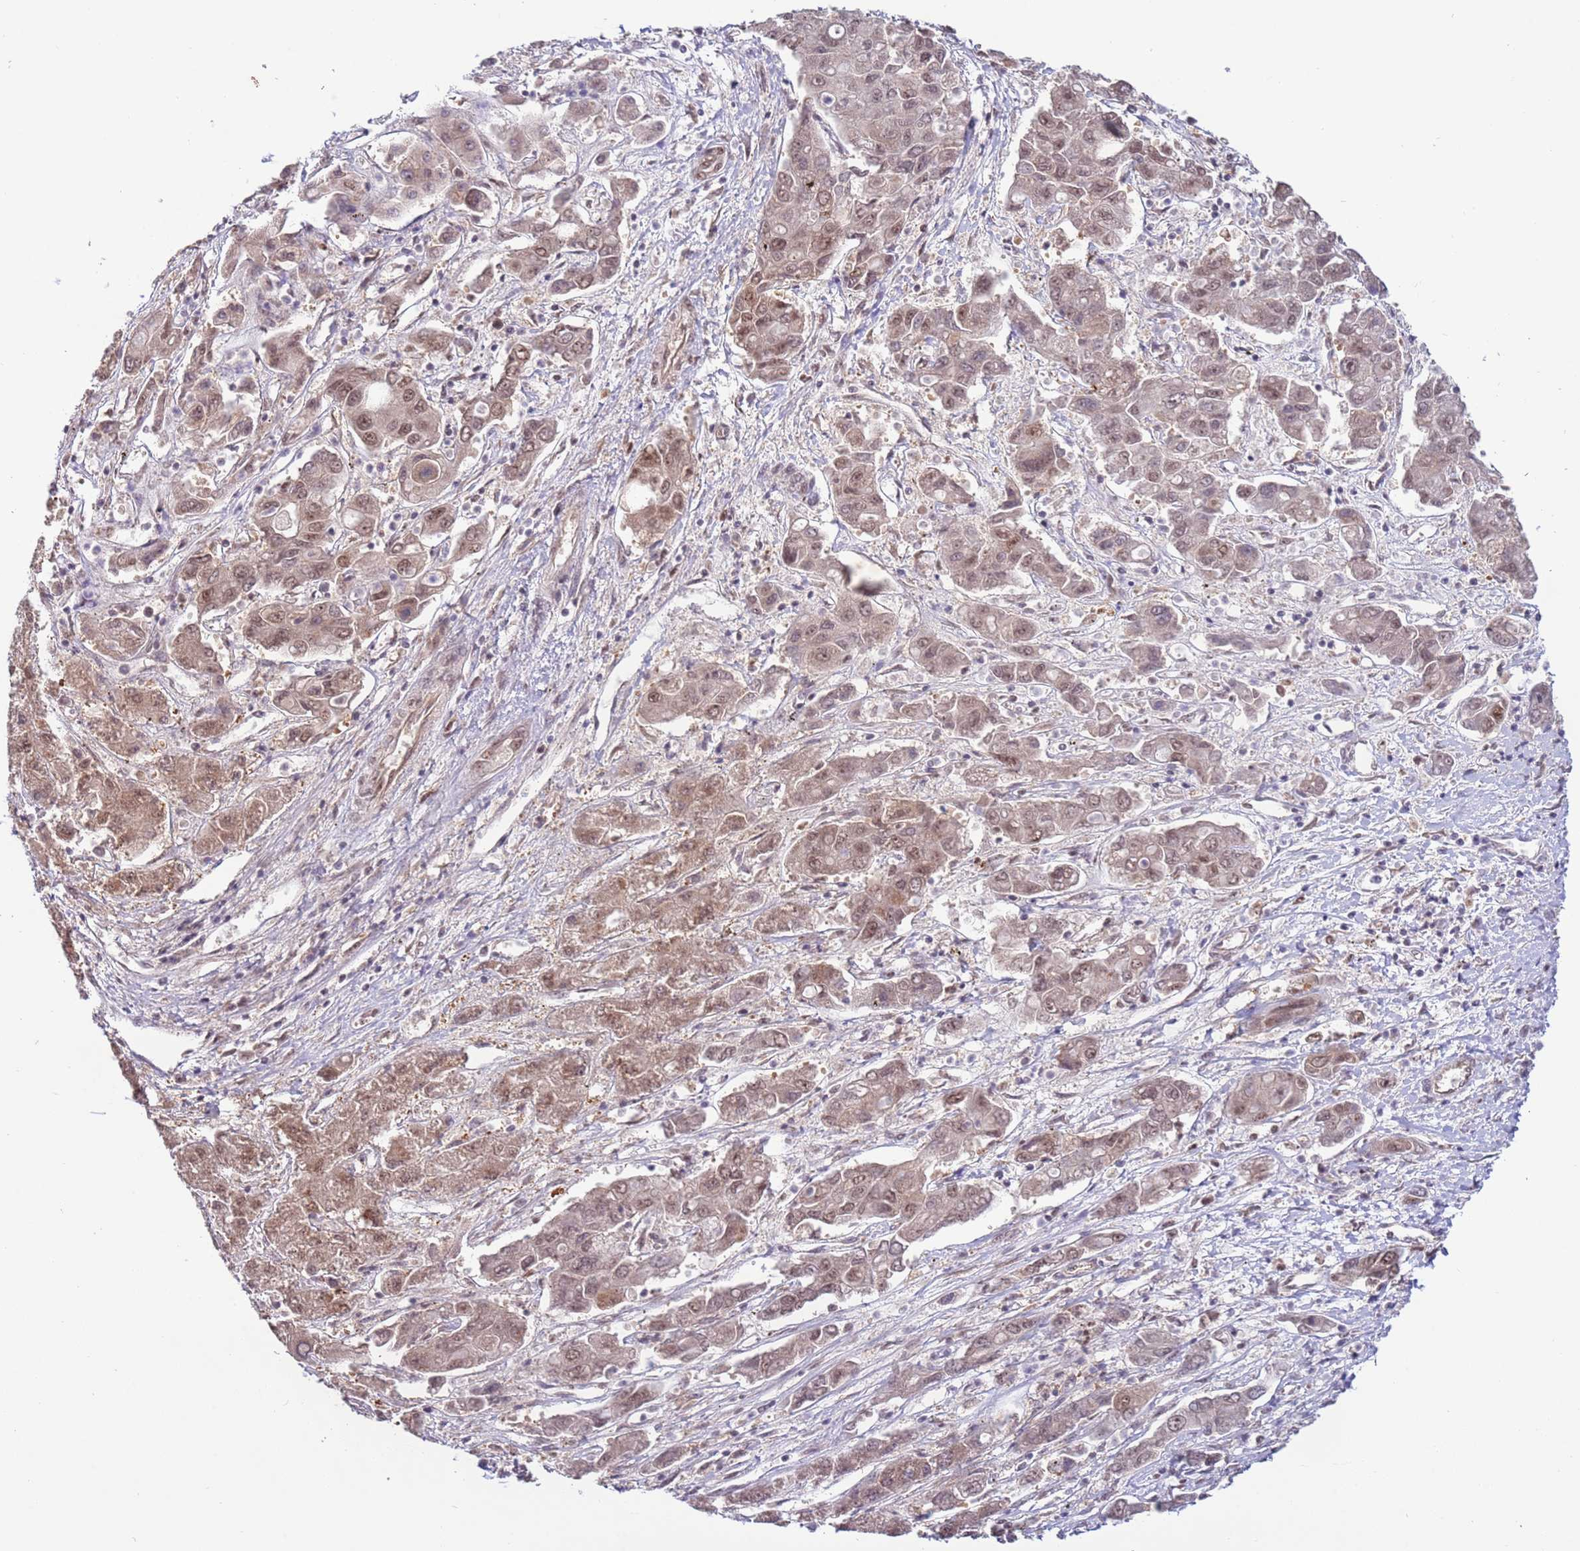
{"staining": {"intensity": "moderate", "quantity": ">75%", "location": "cytoplasmic/membranous,nuclear"}, "tissue": "liver cancer", "cell_type": "Tumor cells", "image_type": "cancer", "snomed": [{"axis": "morphology", "description": "Cholangiocarcinoma"}, {"axis": "topography", "description": "Liver"}], "caption": "A histopathology image showing moderate cytoplasmic/membranous and nuclear expression in about >75% of tumor cells in liver cholangiocarcinoma, as visualized by brown immunohistochemical staining.", "gene": "PRPF6", "patient": {"sex": "male", "age": 67}}